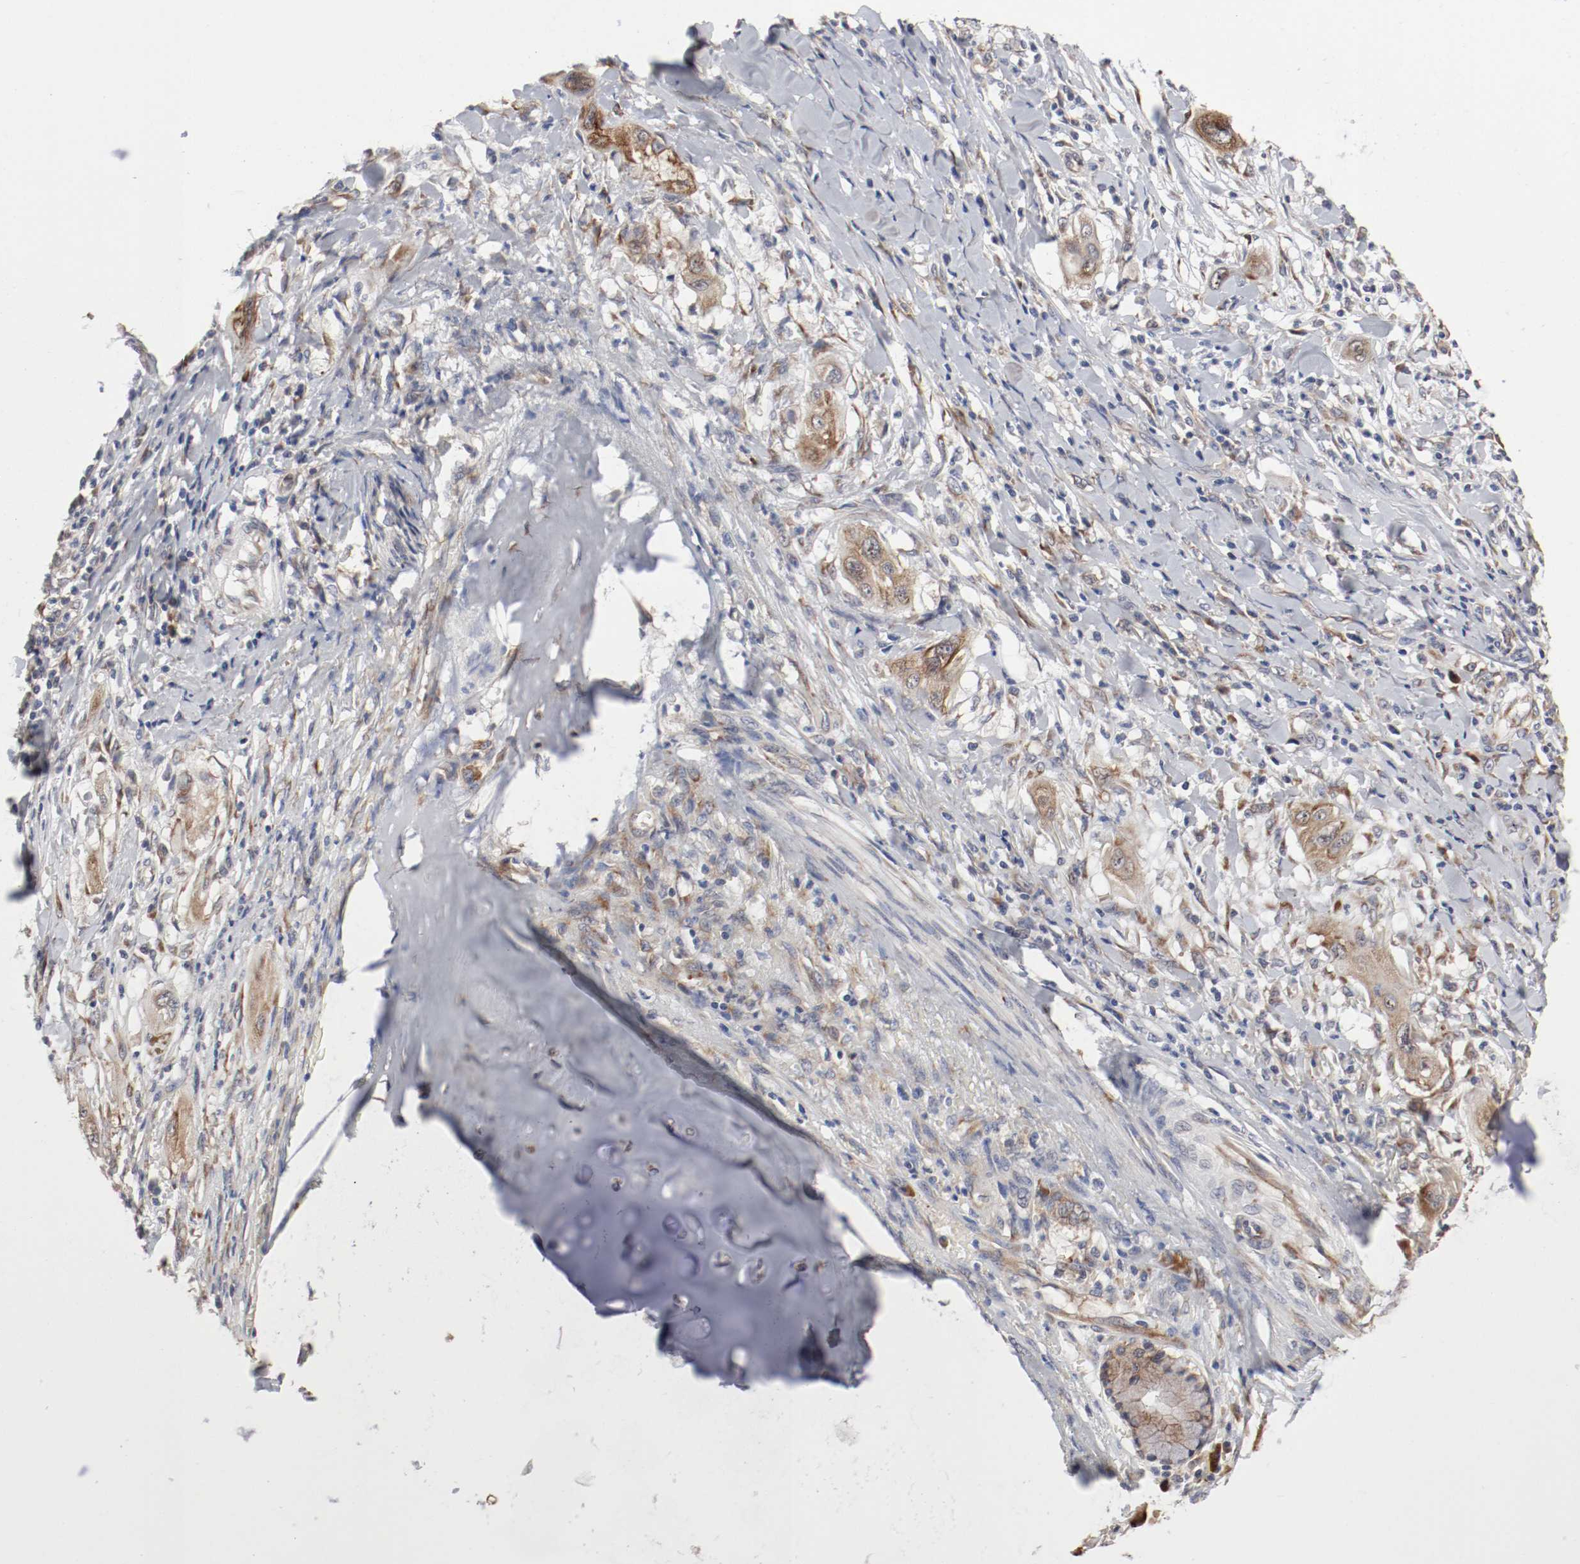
{"staining": {"intensity": "weak", "quantity": ">75%", "location": "cytoplasmic/membranous"}, "tissue": "lung cancer", "cell_type": "Tumor cells", "image_type": "cancer", "snomed": [{"axis": "morphology", "description": "Squamous cell carcinoma, NOS"}, {"axis": "topography", "description": "Lung"}], "caption": "High-magnification brightfield microscopy of lung squamous cell carcinoma stained with DAB (3,3'-diaminobenzidine) (brown) and counterstained with hematoxylin (blue). tumor cells exhibit weak cytoplasmic/membranous expression is identified in about>75% of cells.", "gene": "FKBP3", "patient": {"sex": "female", "age": 47}}